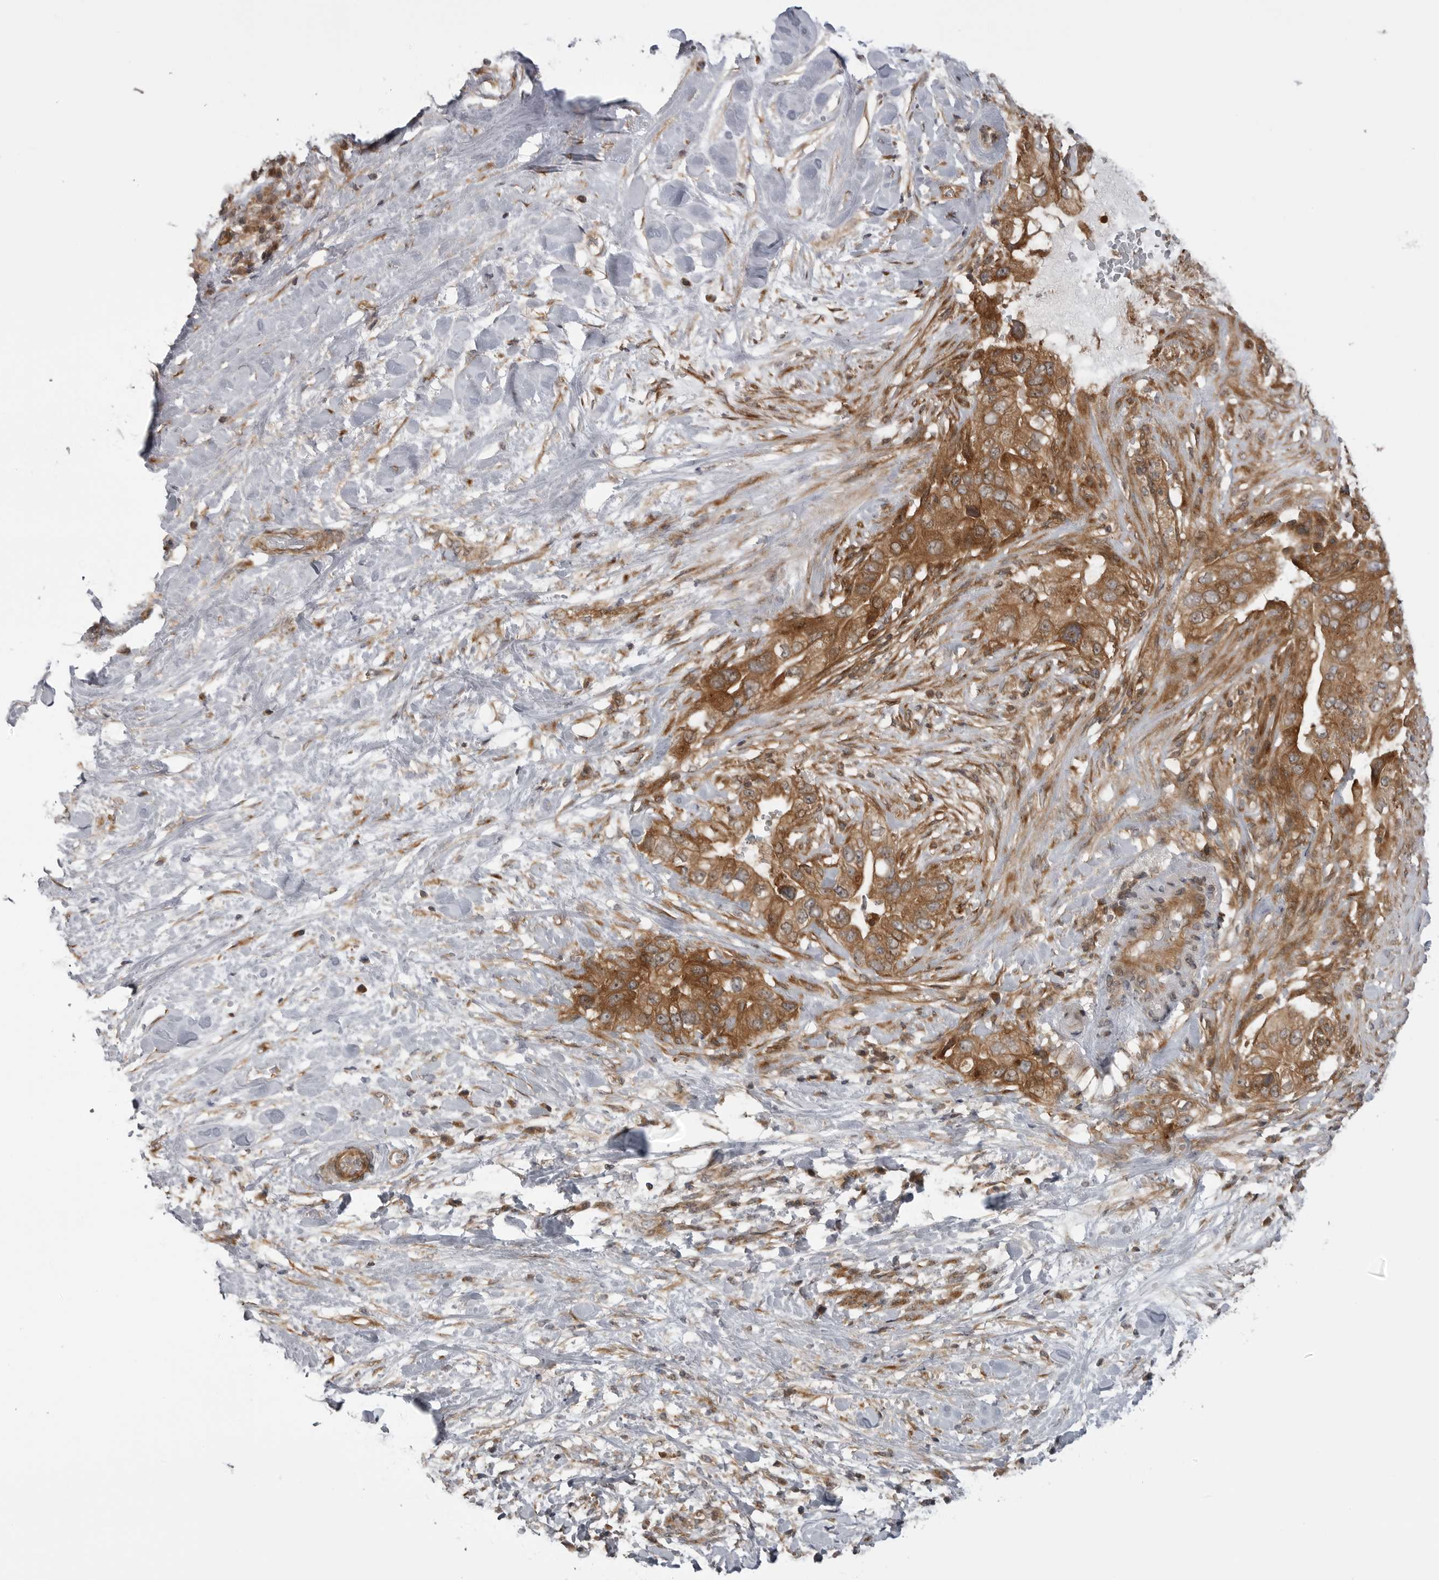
{"staining": {"intensity": "strong", "quantity": ">75%", "location": "cytoplasmic/membranous"}, "tissue": "pancreatic cancer", "cell_type": "Tumor cells", "image_type": "cancer", "snomed": [{"axis": "morphology", "description": "Inflammation, NOS"}, {"axis": "morphology", "description": "Adenocarcinoma, NOS"}, {"axis": "topography", "description": "Pancreas"}], "caption": "Tumor cells show high levels of strong cytoplasmic/membranous positivity in about >75% of cells in human pancreatic adenocarcinoma. Nuclei are stained in blue.", "gene": "LRRC45", "patient": {"sex": "female", "age": 56}}